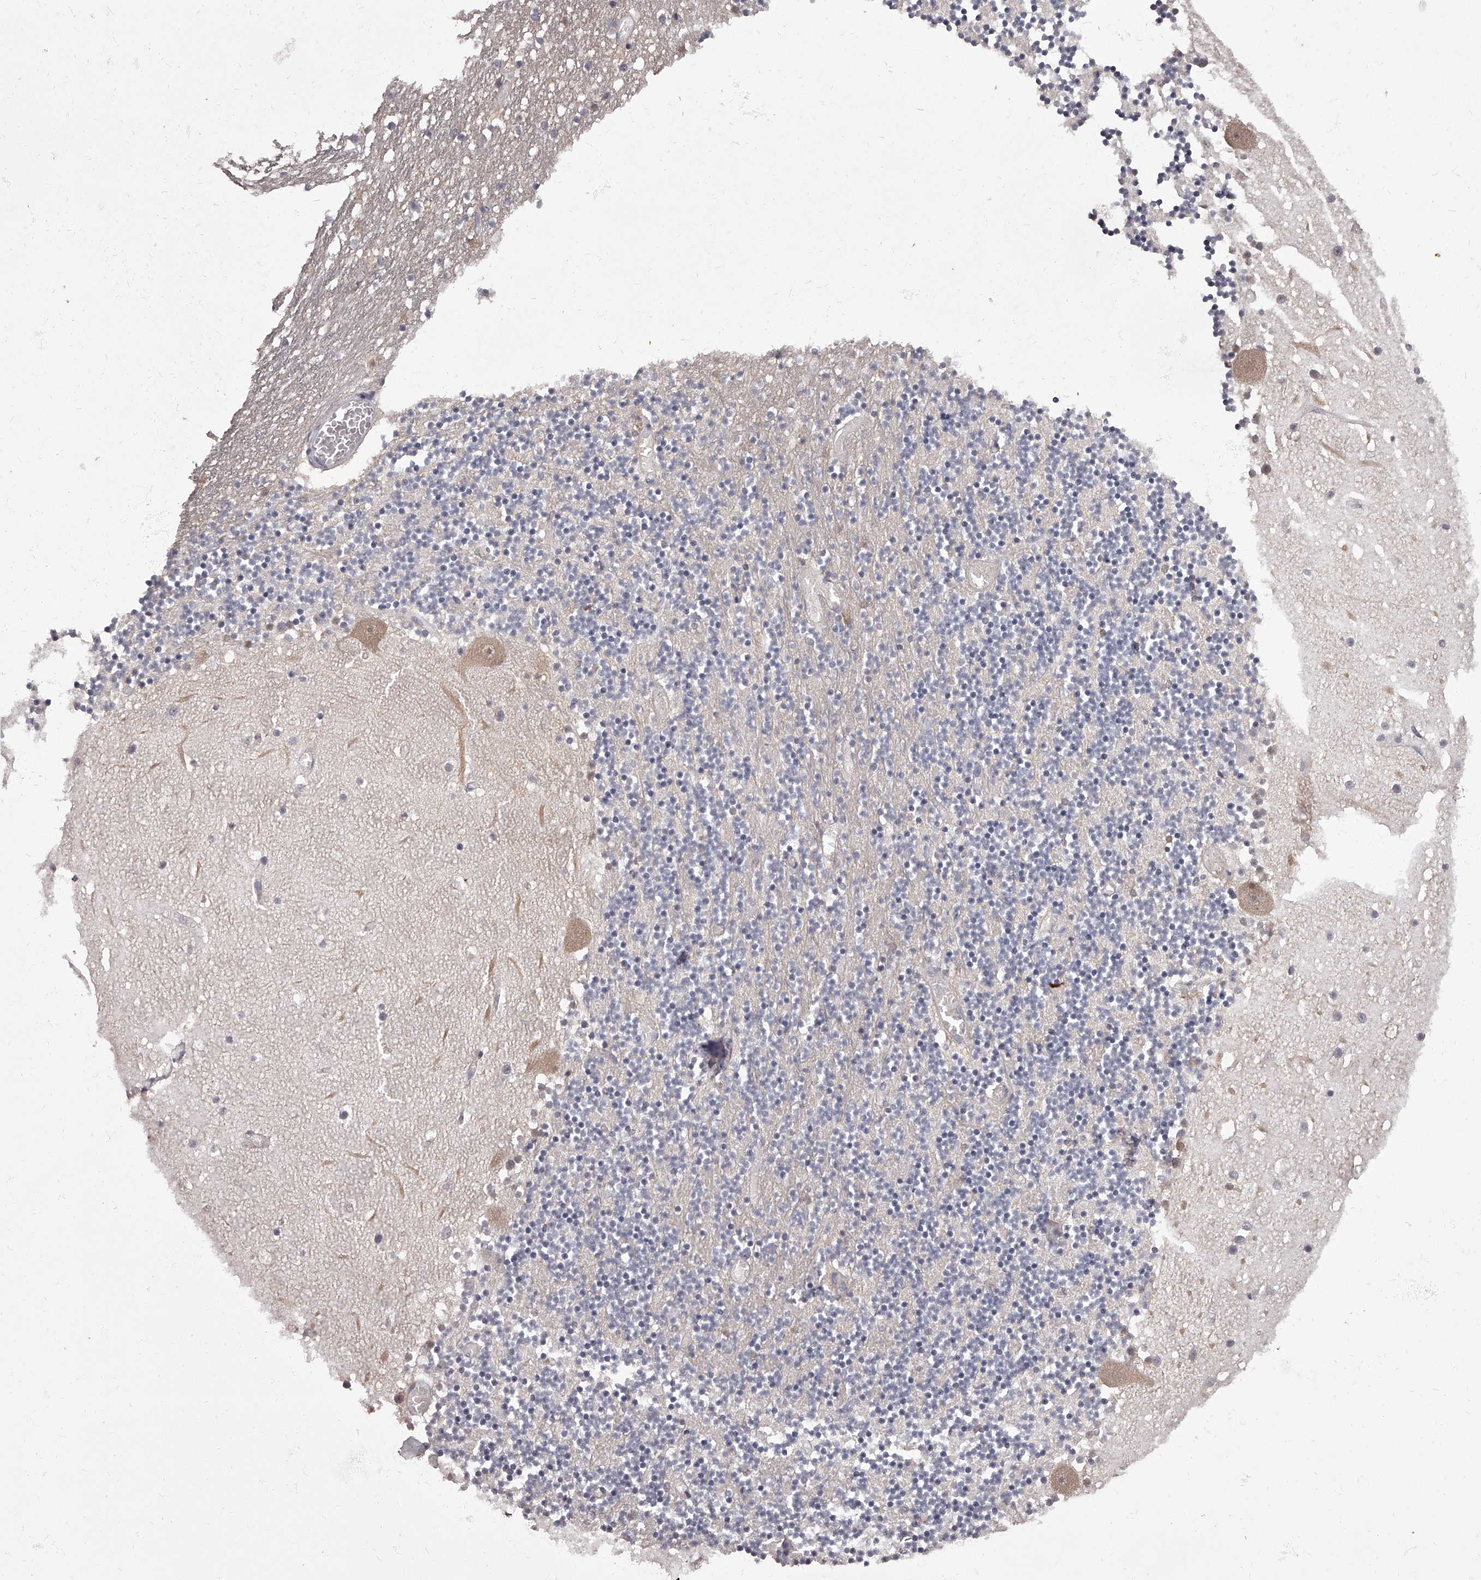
{"staining": {"intensity": "negative", "quantity": "none", "location": "none"}, "tissue": "cerebellum", "cell_type": "Cells in granular layer", "image_type": "normal", "snomed": [{"axis": "morphology", "description": "Normal tissue, NOS"}, {"axis": "topography", "description": "Cerebellum"}], "caption": "High magnification brightfield microscopy of normal cerebellum stained with DAB (brown) and counterstained with hematoxylin (blue): cells in granular layer show no significant positivity. (Brightfield microscopy of DAB immunohistochemistry (IHC) at high magnification).", "gene": "APEH", "patient": {"sex": "female", "age": 28}}